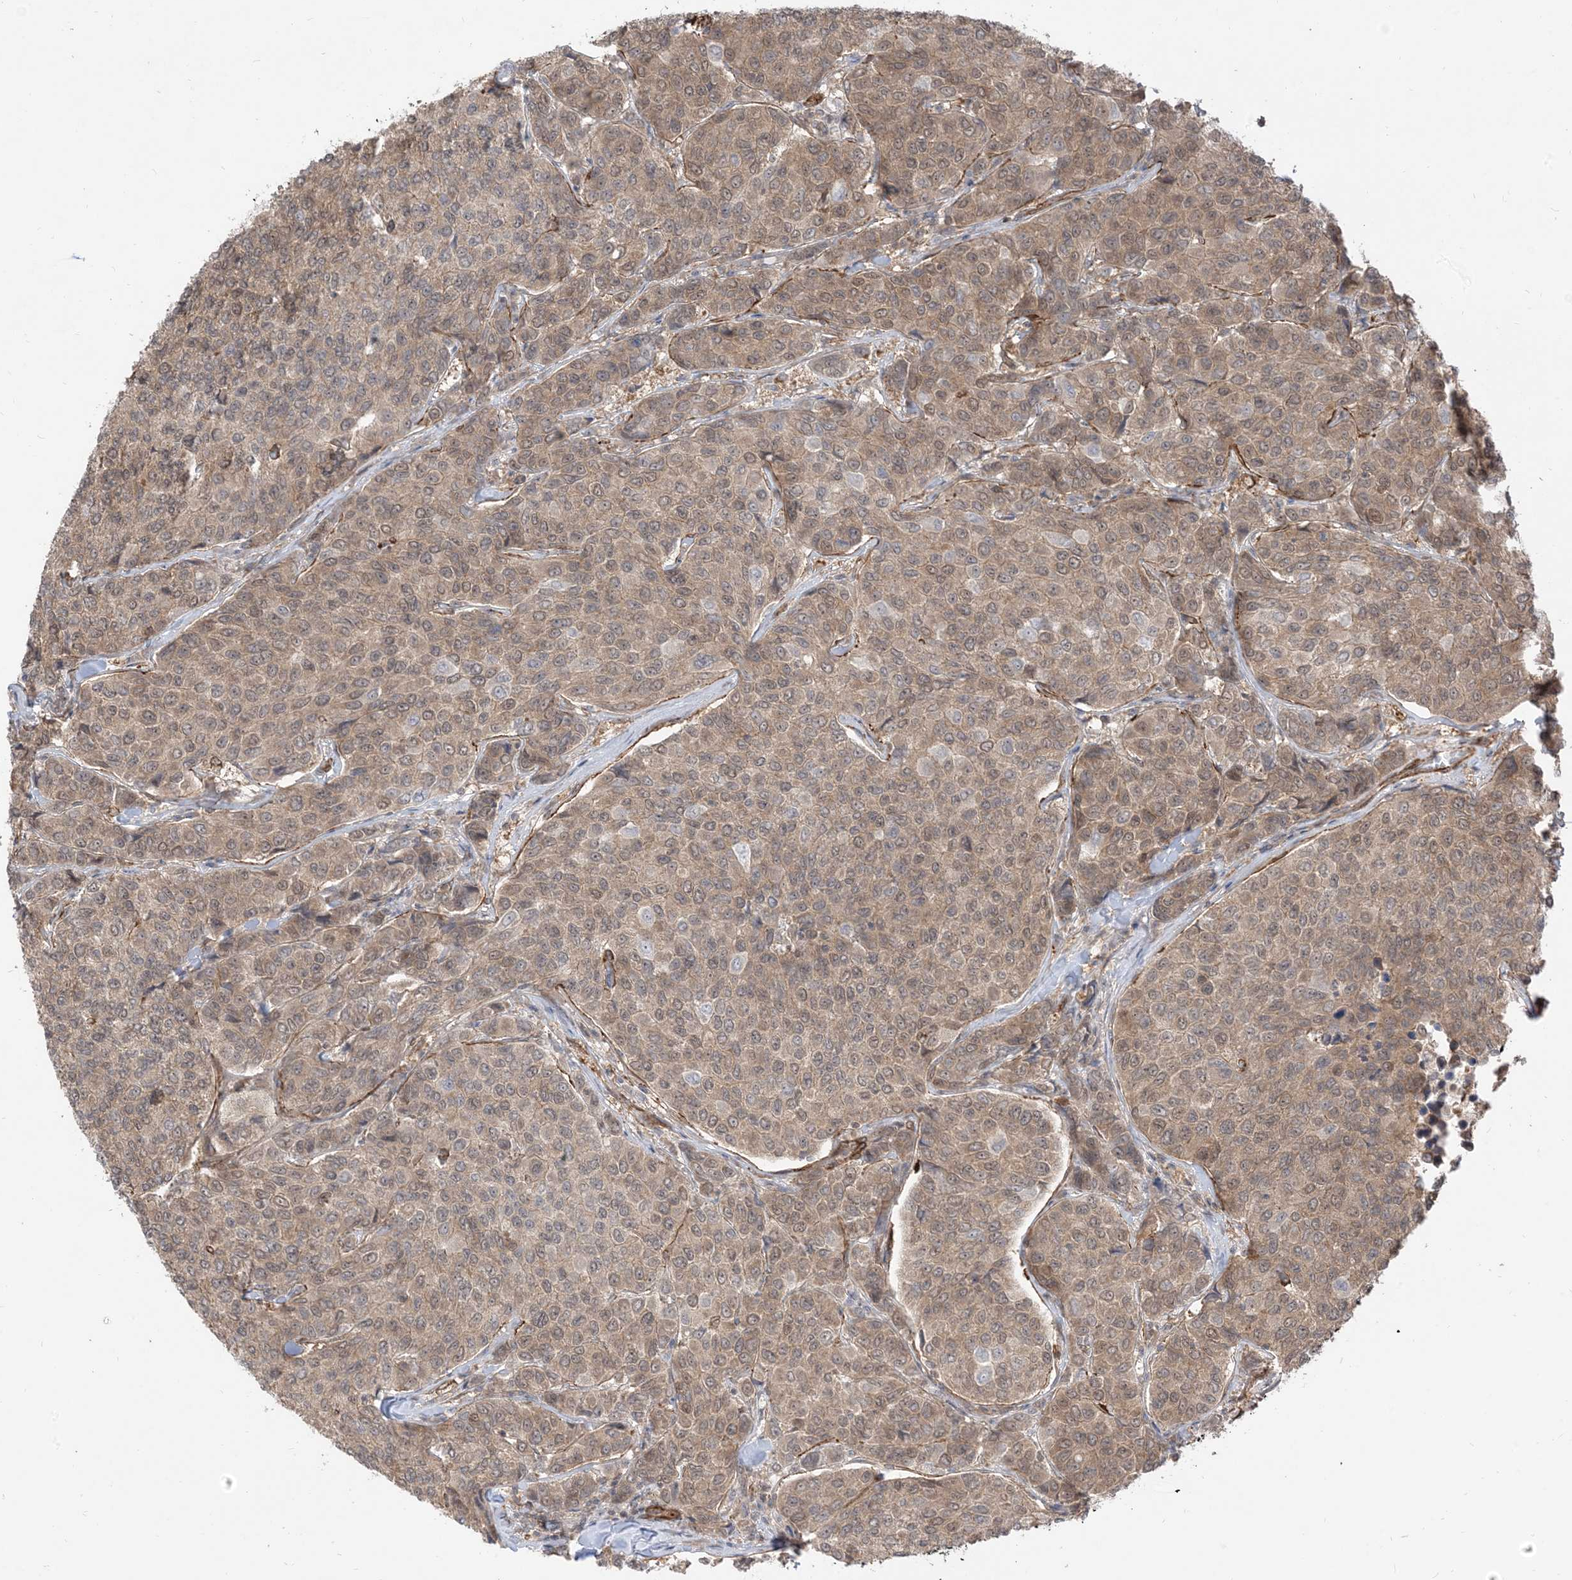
{"staining": {"intensity": "weak", "quantity": "25%-75%", "location": "cytoplasmic/membranous,nuclear"}, "tissue": "breast cancer", "cell_type": "Tumor cells", "image_type": "cancer", "snomed": [{"axis": "morphology", "description": "Duct carcinoma"}, {"axis": "topography", "description": "Breast"}], "caption": "Immunohistochemistry (IHC) (DAB) staining of human breast cancer (invasive ductal carcinoma) reveals weak cytoplasmic/membranous and nuclear protein staining in about 25%-75% of tumor cells.", "gene": "TBCC", "patient": {"sex": "female", "age": 55}}